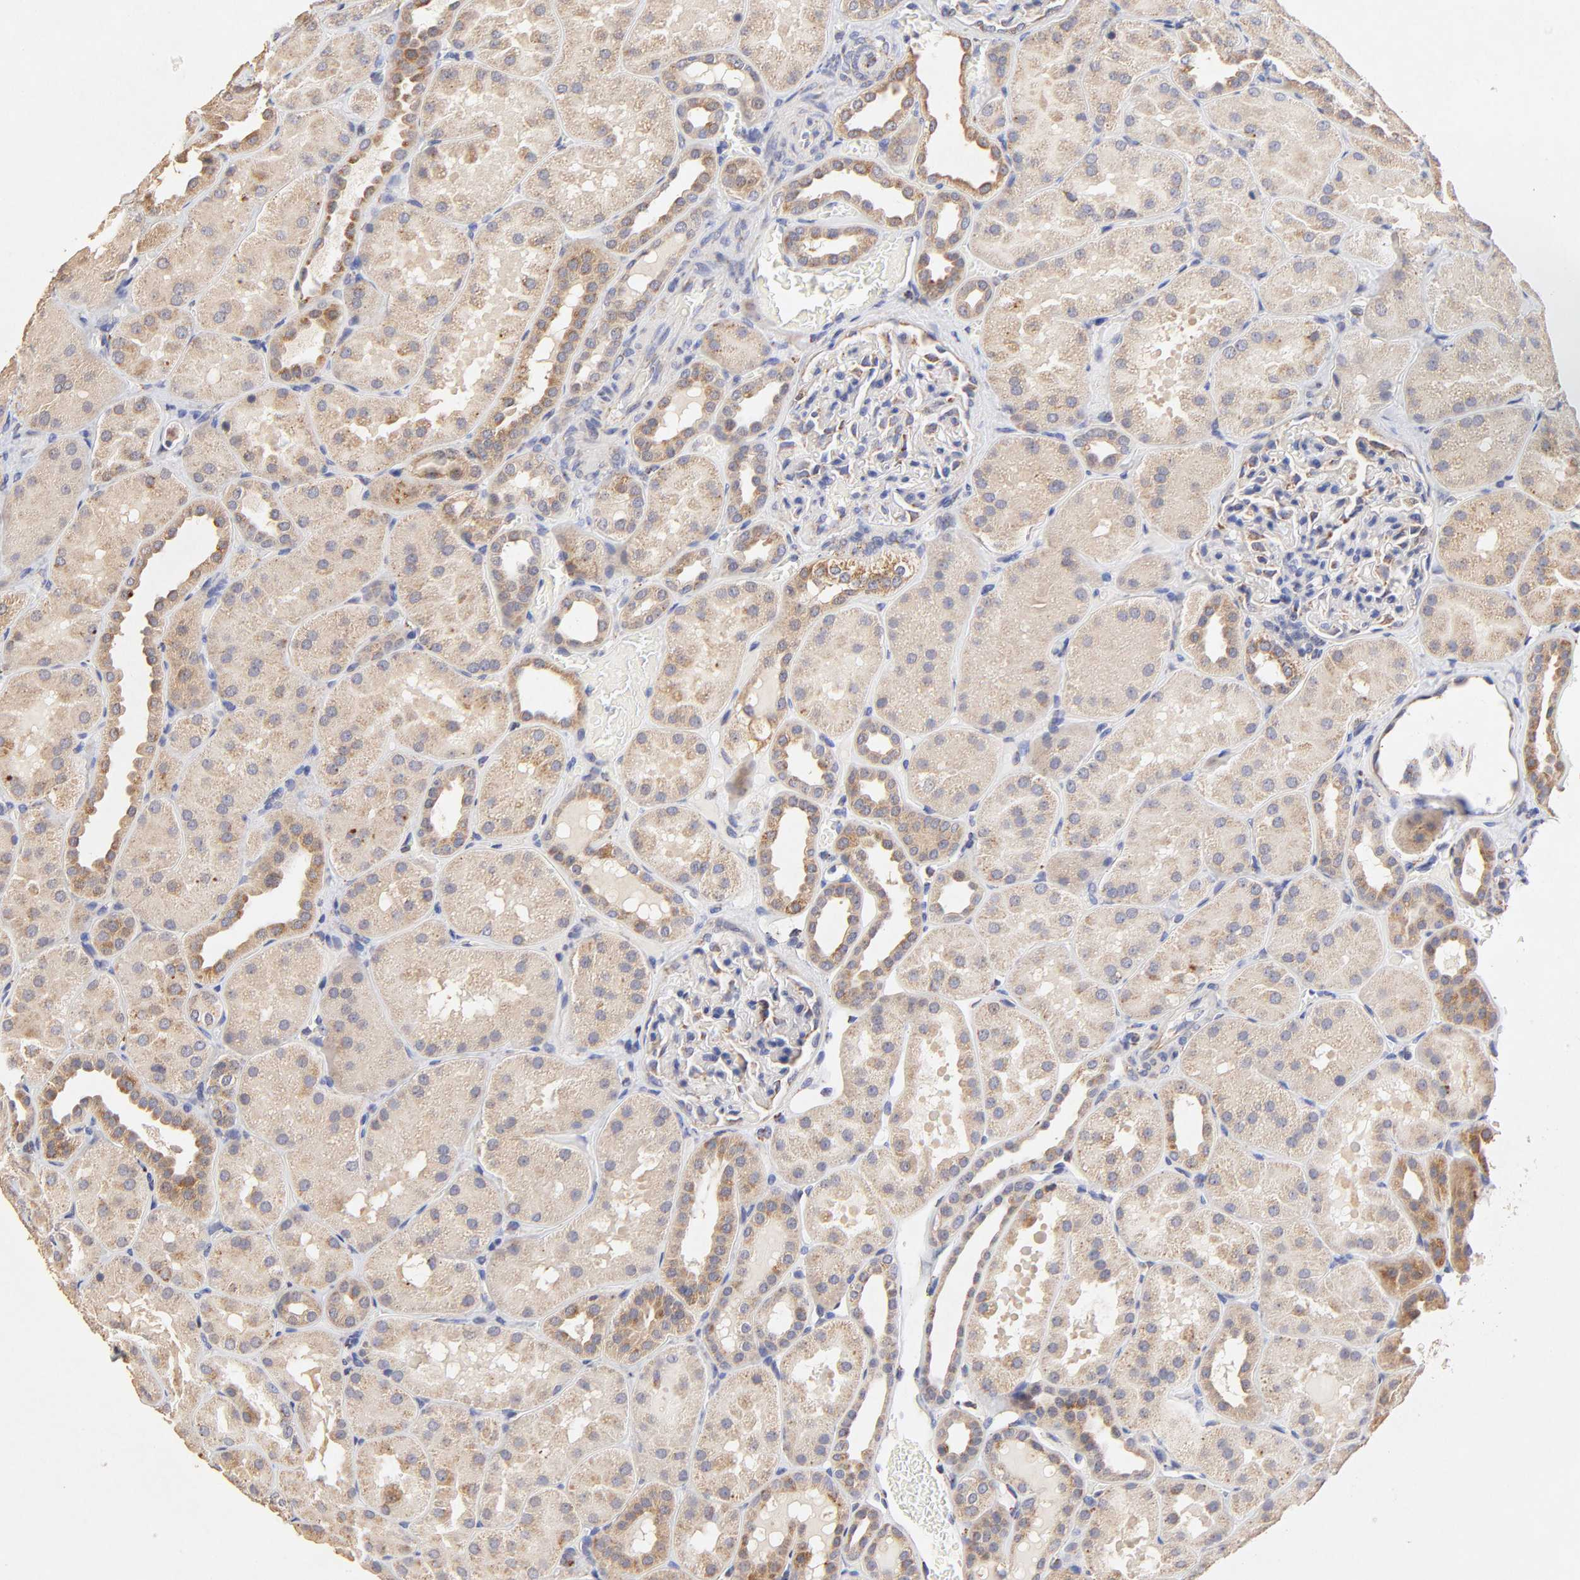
{"staining": {"intensity": "negative", "quantity": "none", "location": "none"}, "tissue": "kidney", "cell_type": "Cells in glomeruli", "image_type": "normal", "snomed": [{"axis": "morphology", "description": "Normal tissue, NOS"}, {"axis": "topography", "description": "Kidney"}], "caption": "The photomicrograph demonstrates no significant positivity in cells in glomeruli of kidney. (DAB immunohistochemistry with hematoxylin counter stain).", "gene": "SSBP1", "patient": {"sex": "male", "age": 28}}